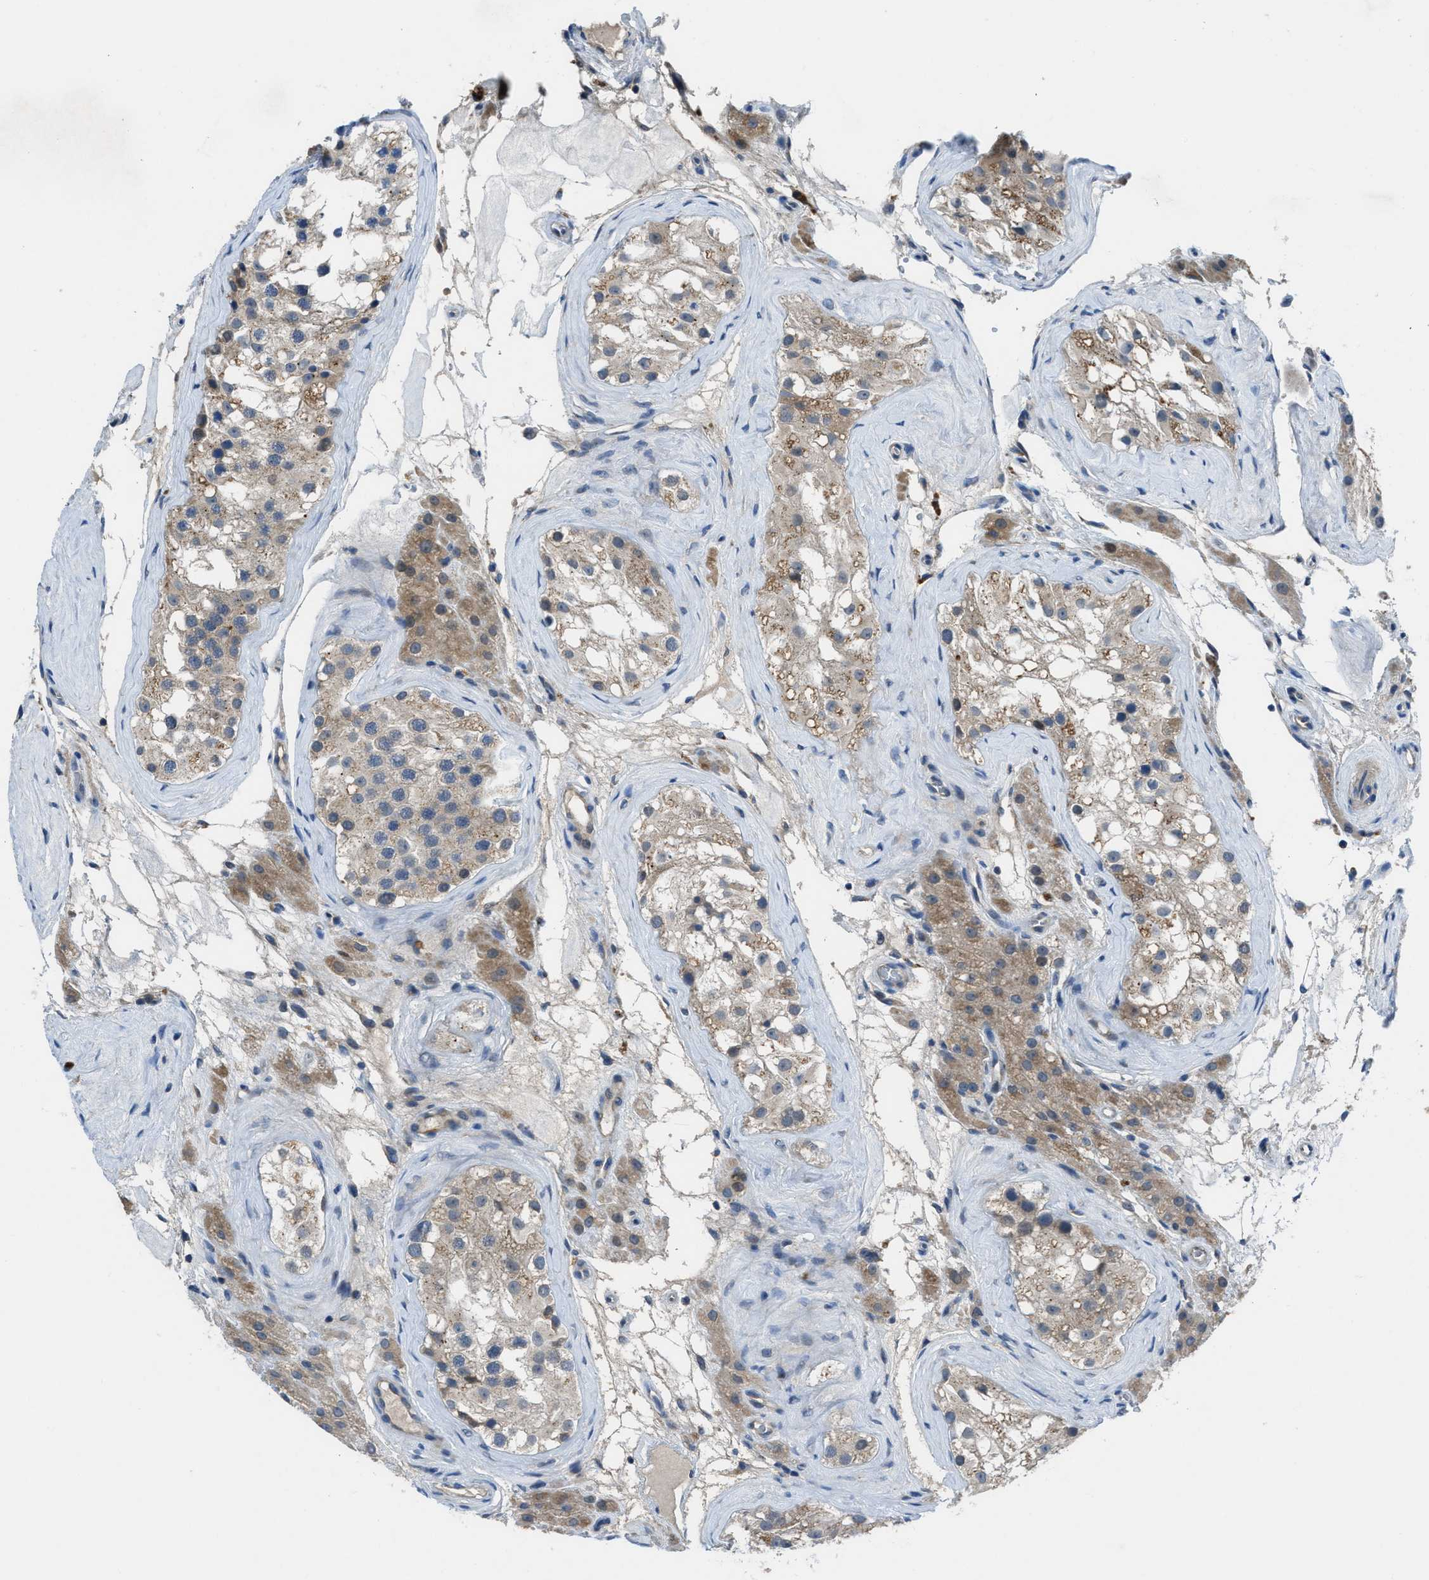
{"staining": {"intensity": "weak", "quantity": "<25%", "location": "cytoplasmic/membranous"}, "tissue": "testis", "cell_type": "Cells in seminiferous ducts", "image_type": "normal", "snomed": [{"axis": "morphology", "description": "Normal tissue, NOS"}, {"axis": "morphology", "description": "Seminoma, NOS"}, {"axis": "topography", "description": "Testis"}], "caption": "Cells in seminiferous ducts show no significant positivity in normal testis. Brightfield microscopy of immunohistochemistry (IHC) stained with DAB (3,3'-diaminobenzidine) (brown) and hematoxylin (blue), captured at high magnification.", "gene": "MAP3K20", "patient": {"sex": "male", "age": 71}}